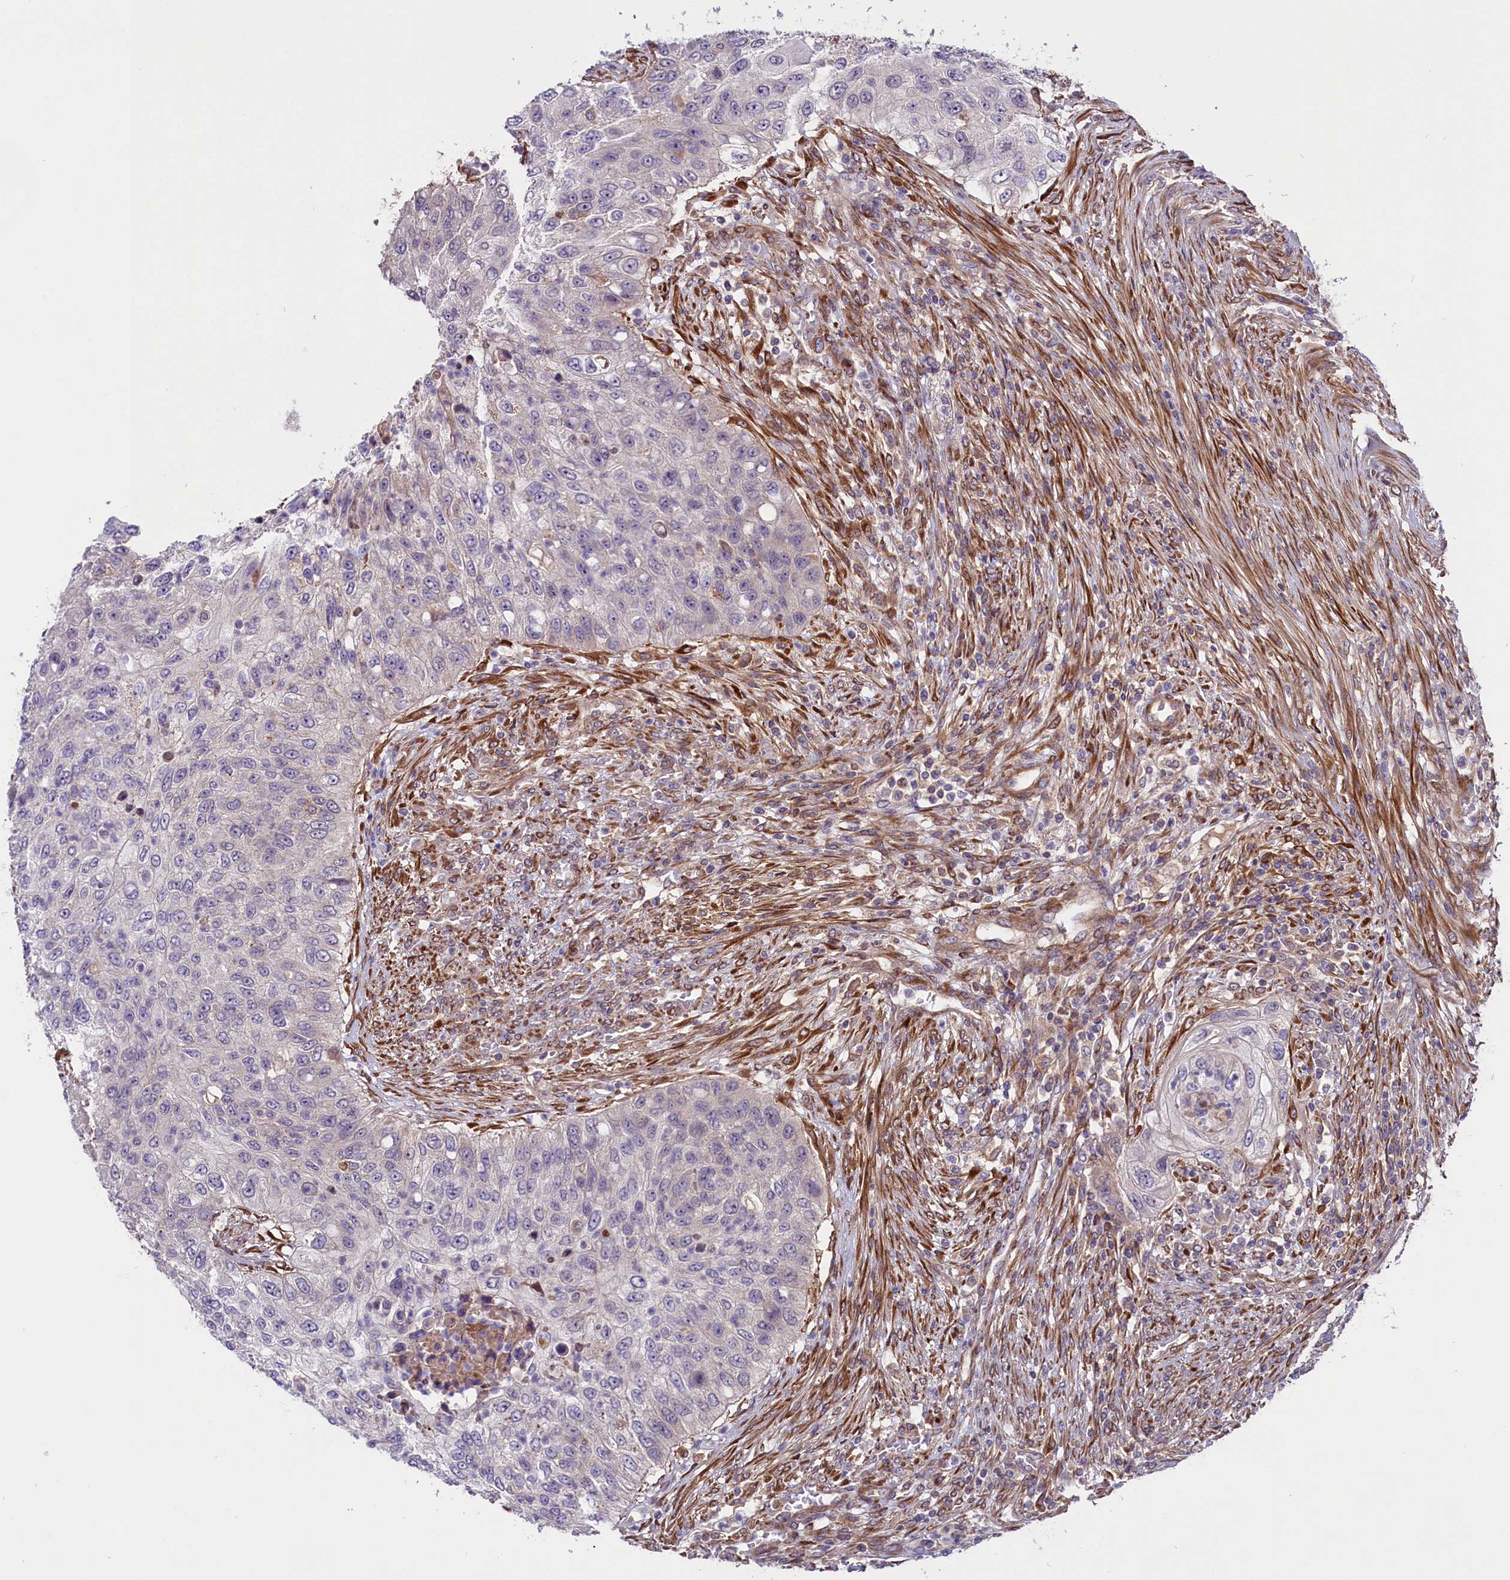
{"staining": {"intensity": "negative", "quantity": "none", "location": "none"}, "tissue": "urothelial cancer", "cell_type": "Tumor cells", "image_type": "cancer", "snomed": [{"axis": "morphology", "description": "Urothelial carcinoma, High grade"}, {"axis": "topography", "description": "Urinary bladder"}], "caption": "IHC photomicrograph of high-grade urothelial carcinoma stained for a protein (brown), which reveals no expression in tumor cells. The staining is performed using DAB brown chromogen with nuclei counter-stained in using hematoxylin.", "gene": "COG8", "patient": {"sex": "female", "age": 60}}